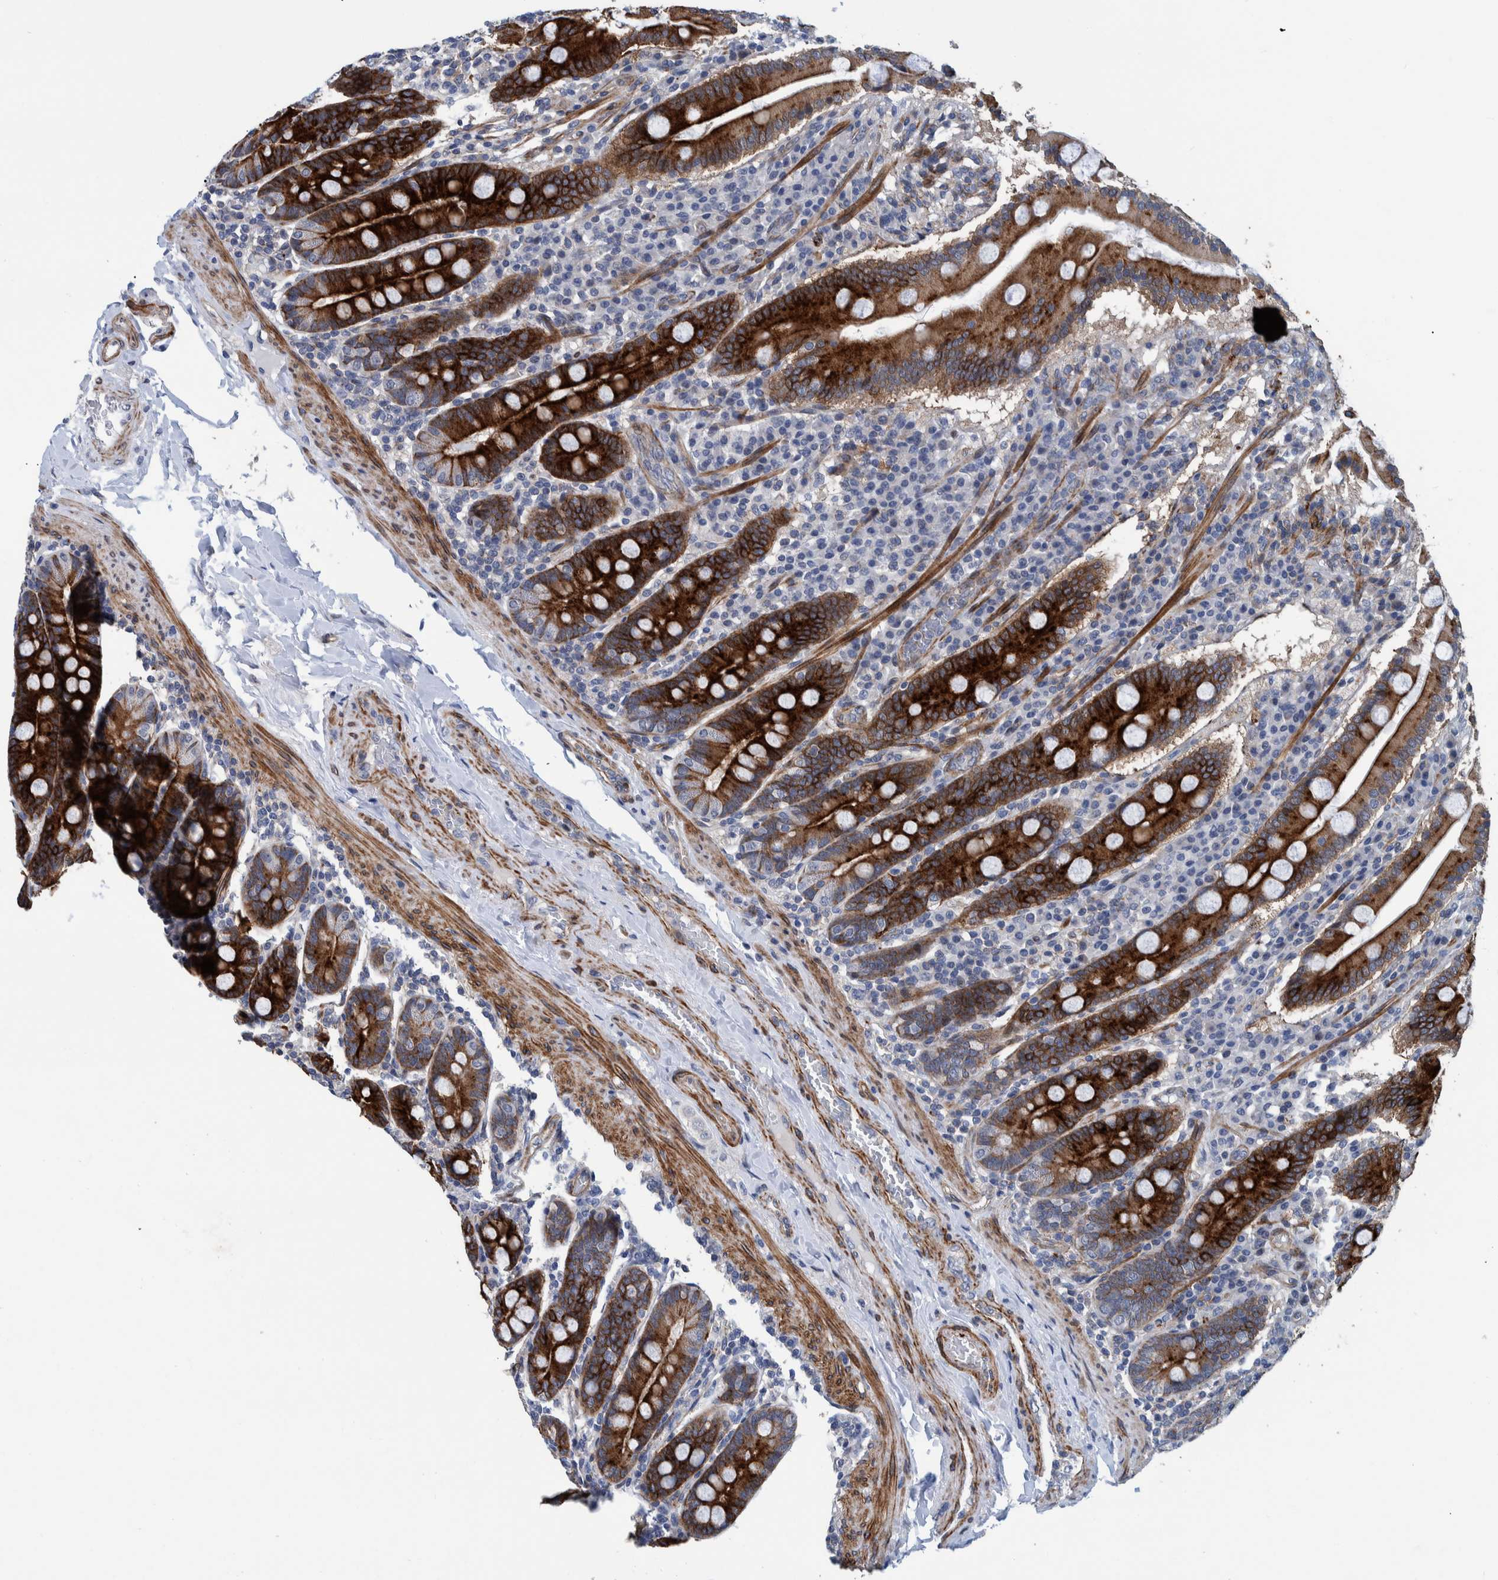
{"staining": {"intensity": "strong", "quantity": ">75%", "location": "cytoplasmic/membranous"}, "tissue": "duodenum", "cell_type": "Glandular cells", "image_type": "normal", "snomed": [{"axis": "morphology", "description": "Normal tissue, NOS"}, {"axis": "topography", "description": "Duodenum"}], "caption": "An image of duodenum stained for a protein reveals strong cytoplasmic/membranous brown staining in glandular cells.", "gene": "MKS1", "patient": {"sex": "male", "age": 50}}